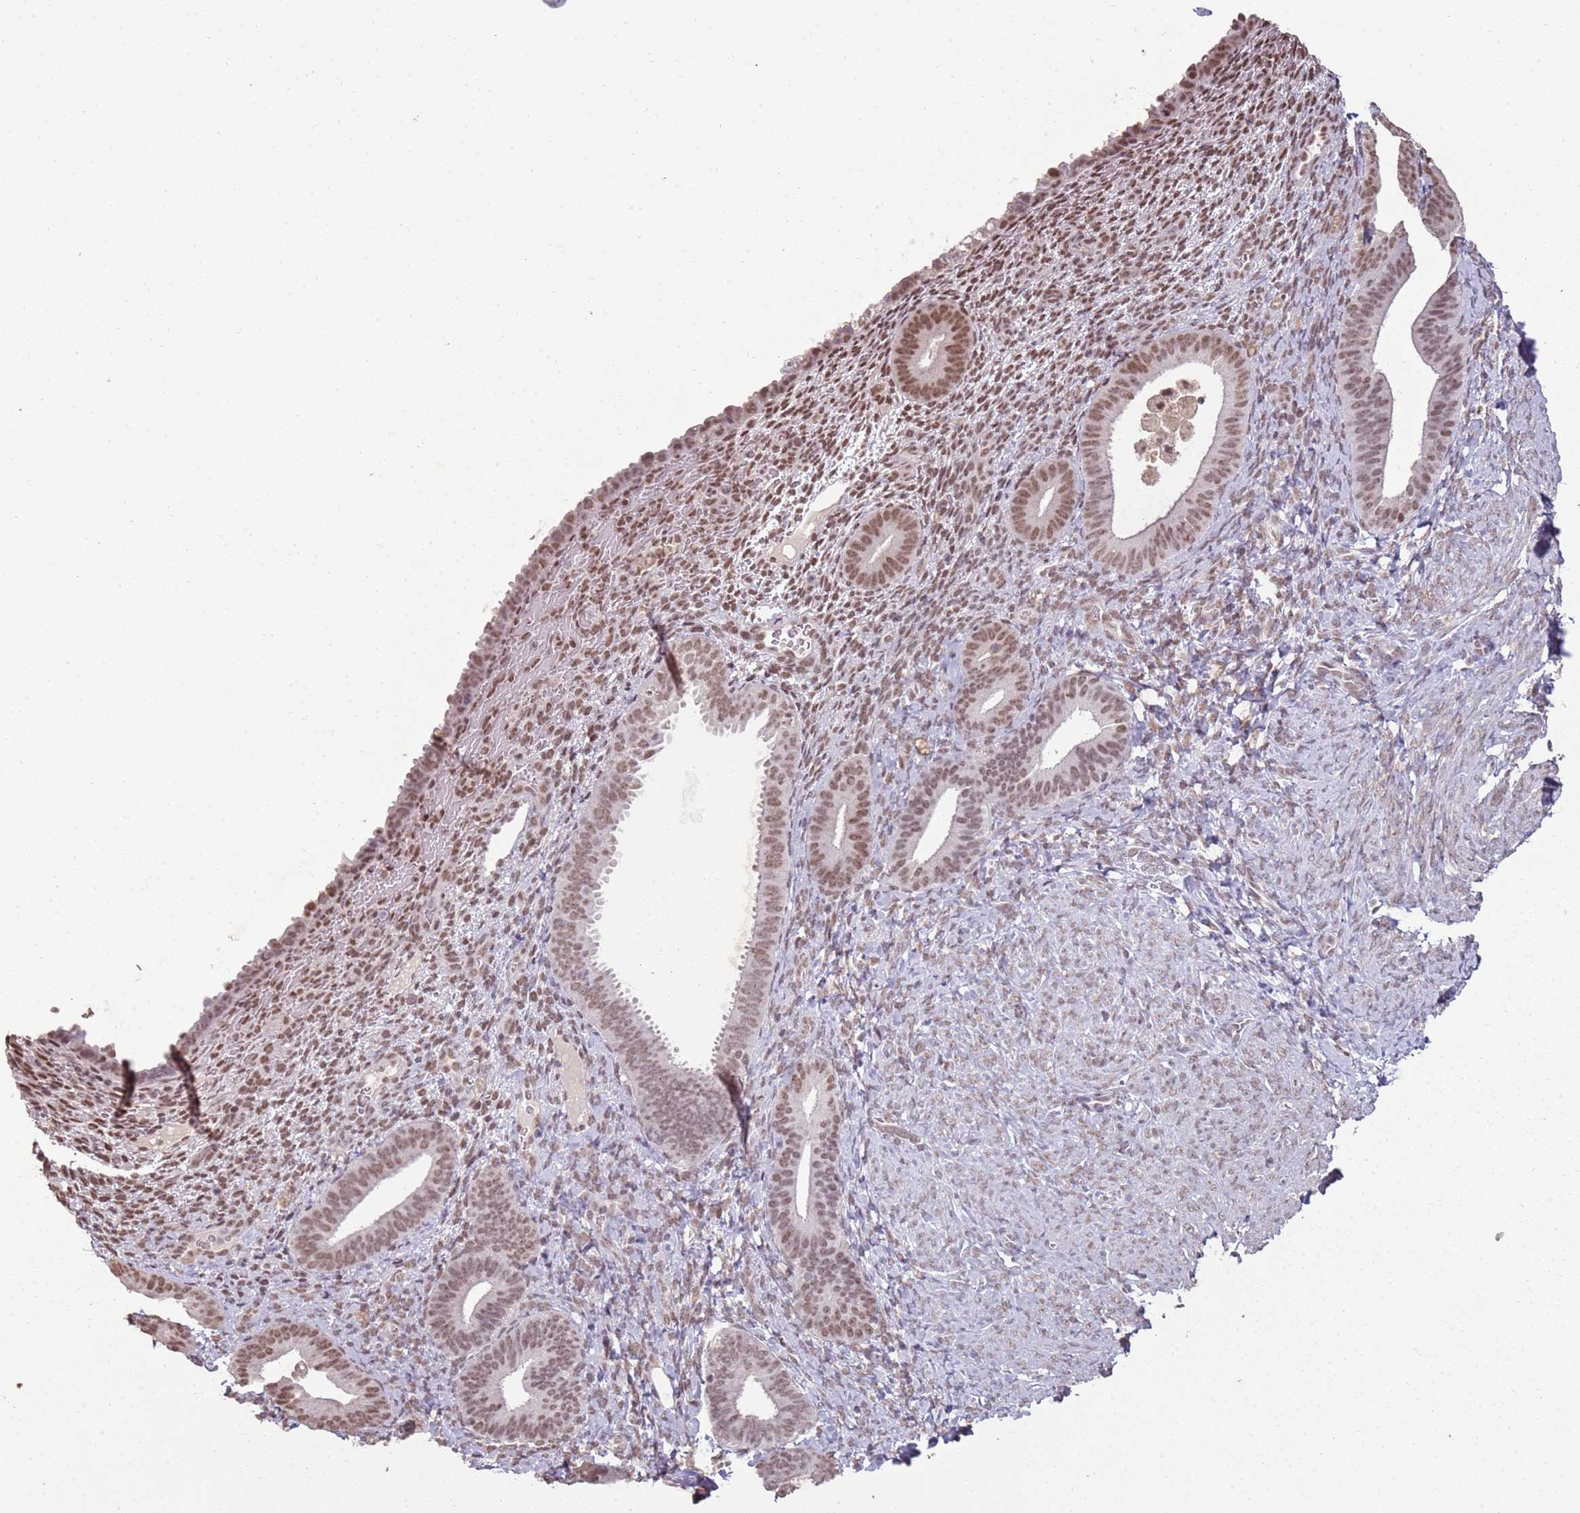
{"staining": {"intensity": "moderate", "quantity": "25%-75%", "location": "nuclear"}, "tissue": "endometrium", "cell_type": "Cells in endometrial stroma", "image_type": "normal", "snomed": [{"axis": "morphology", "description": "Normal tissue, NOS"}, {"axis": "topography", "description": "Endometrium"}], "caption": "This is an image of IHC staining of unremarkable endometrium, which shows moderate expression in the nuclear of cells in endometrial stroma.", "gene": "ARL14EP", "patient": {"sex": "female", "age": 65}}